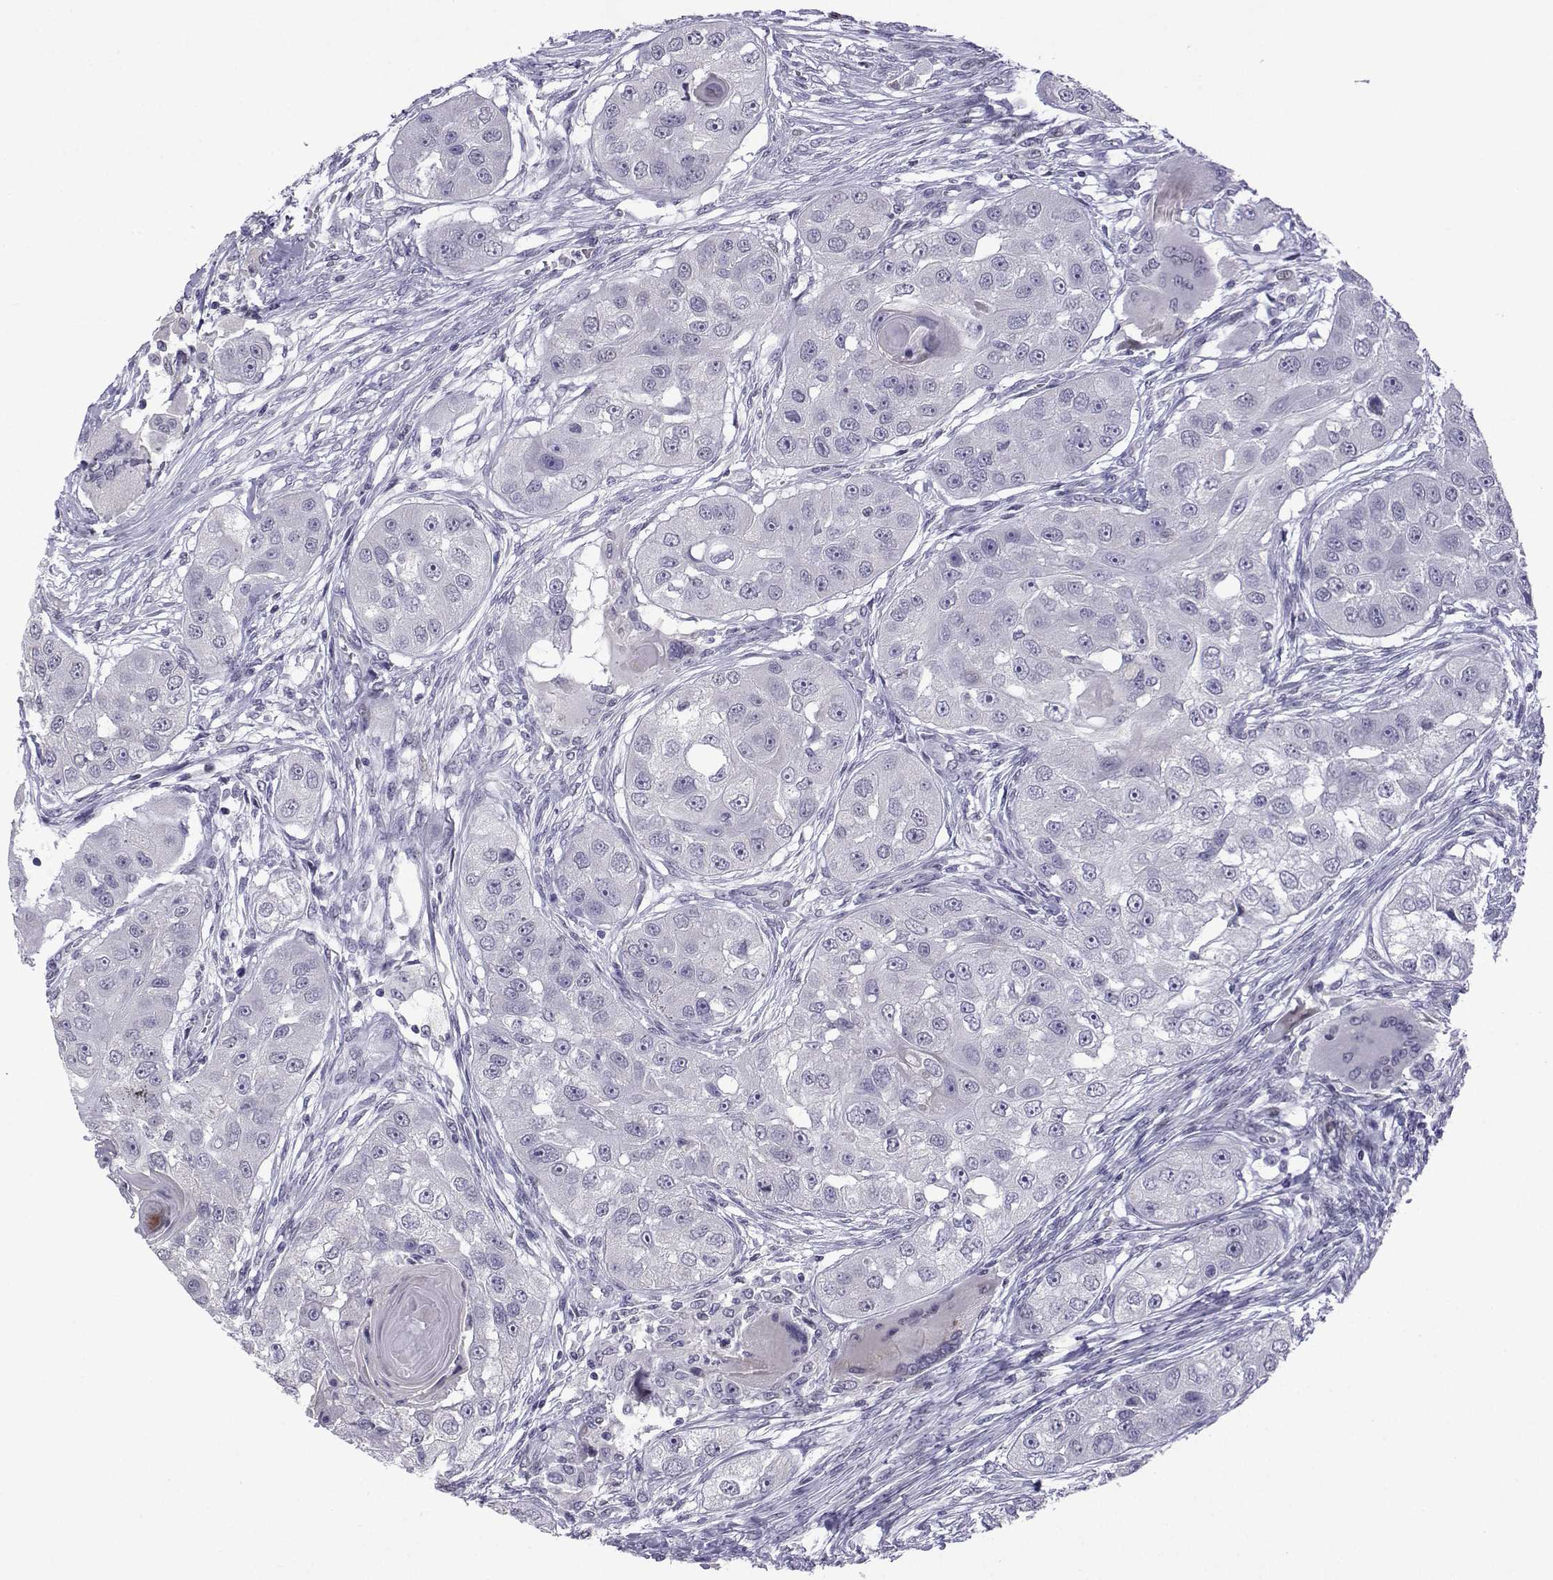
{"staining": {"intensity": "negative", "quantity": "none", "location": "none"}, "tissue": "head and neck cancer", "cell_type": "Tumor cells", "image_type": "cancer", "snomed": [{"axis": "morphology", "description": "Squamous cell carcinoma, NOS"}, {"axis": "topography", "description": "Head-Neck"}], "caption": "This is an immunohistochemistry (IHC) histopathology image of human head and neck squamous cell carcinoma. There is no positivity in tumor cells.", "gene": "CFAP70", "patient": {"sex": "male", "age": 51}}